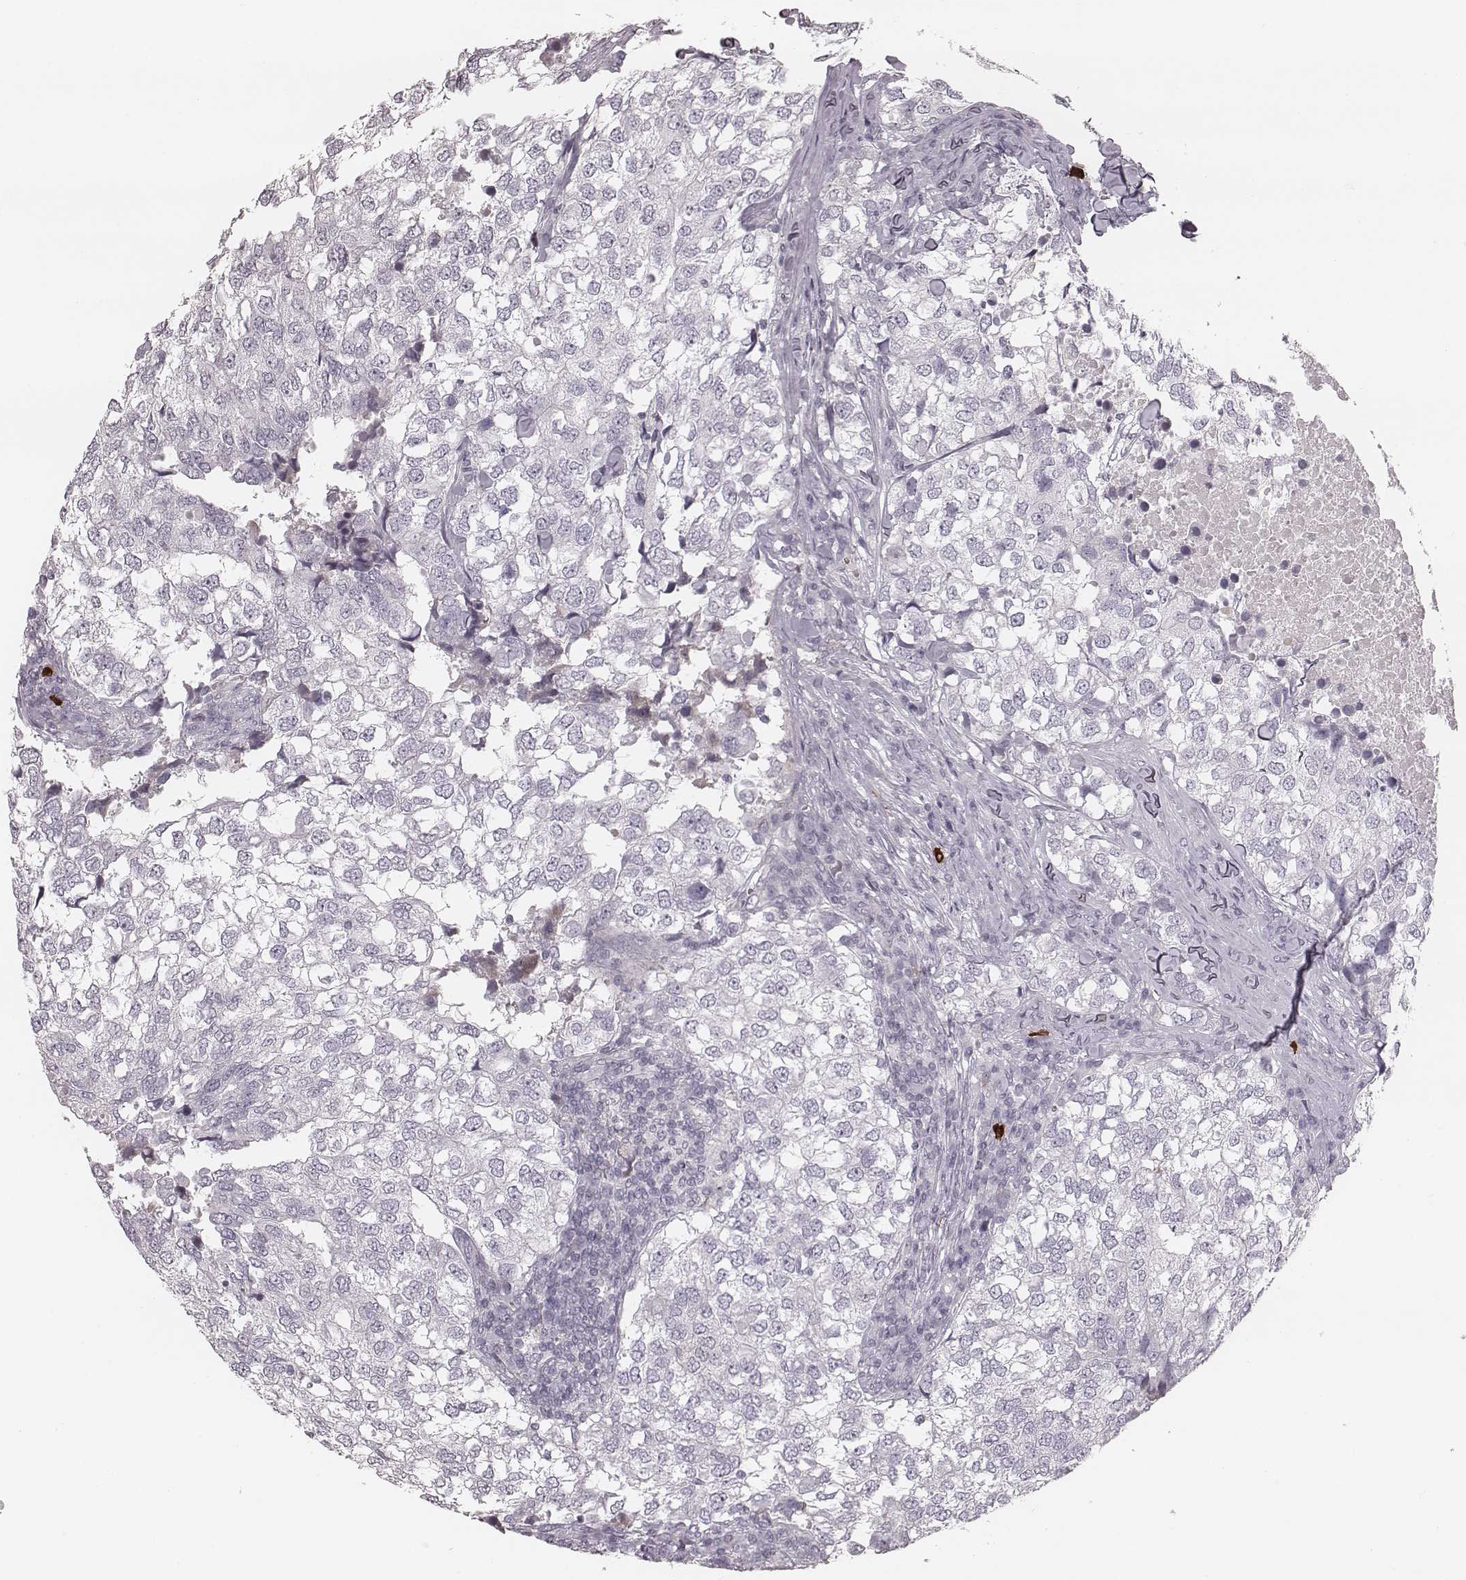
{"staining": {"intensity": "negative", "quantity": "none", "location": "none"}, "tissue": "breast cancer", "cell_type": "Tumor cells", "image_type": "cancer", "snomed": [{"axis": "morphology", "description": "Duct carcinoma"}, {"axis": "topography", "description": "Breast"}], "caption": "IHC micrograph of intraductal carcinoma (breast) stained for a protein (brown), which shows no positivity in tumor cells. (DAB (3,3'-diaminobenzidine) immunohistochemistry (IHC) visualized using brightfield microscopy, high magnification).", "gene": "S100Z", "patient": {"sex": "female", "age": 30}}